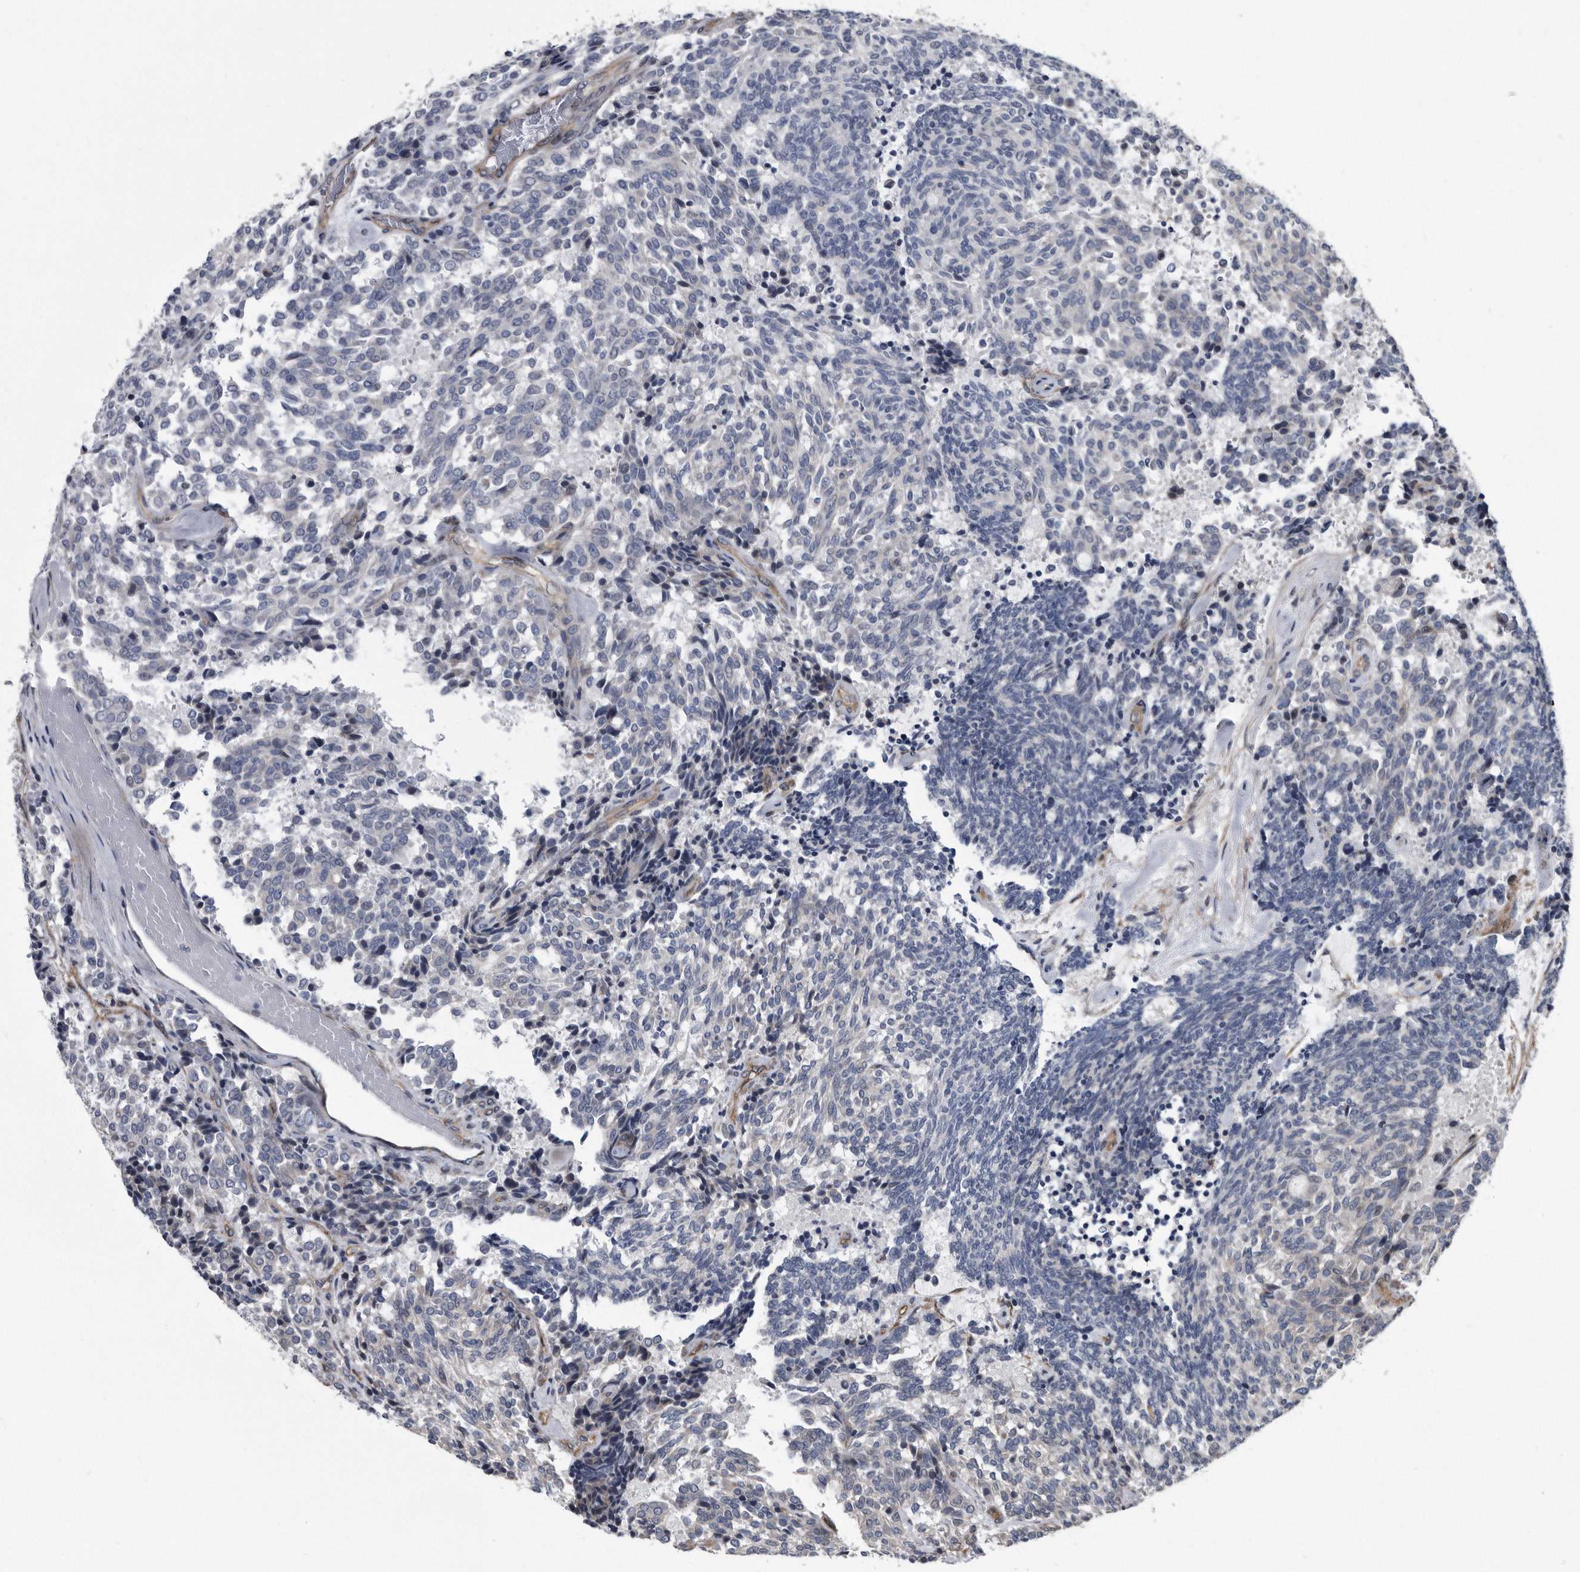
{"staining": {"intensity": "negative", "quantity": "none", "location": "none"}, "tissue": "carcinoid", "cell_type": "Tumor cells", "image_type": "cancer", "snomed": [{"axis": "morphology", "description": "Carcinoid, malignant, NOS"}, {"axis": "topography", "description": "Pancreas"}], "caption": "Image shows no significant protein positivity in tumor cells of carcinoid (malignant). (Brightfield microscopy of DAB (3,3'-diaminobenzidine) immunohistochemistry at high magnification).", "gene": "ARMCX1", "patient": {"sex": "female", "age": 54}}